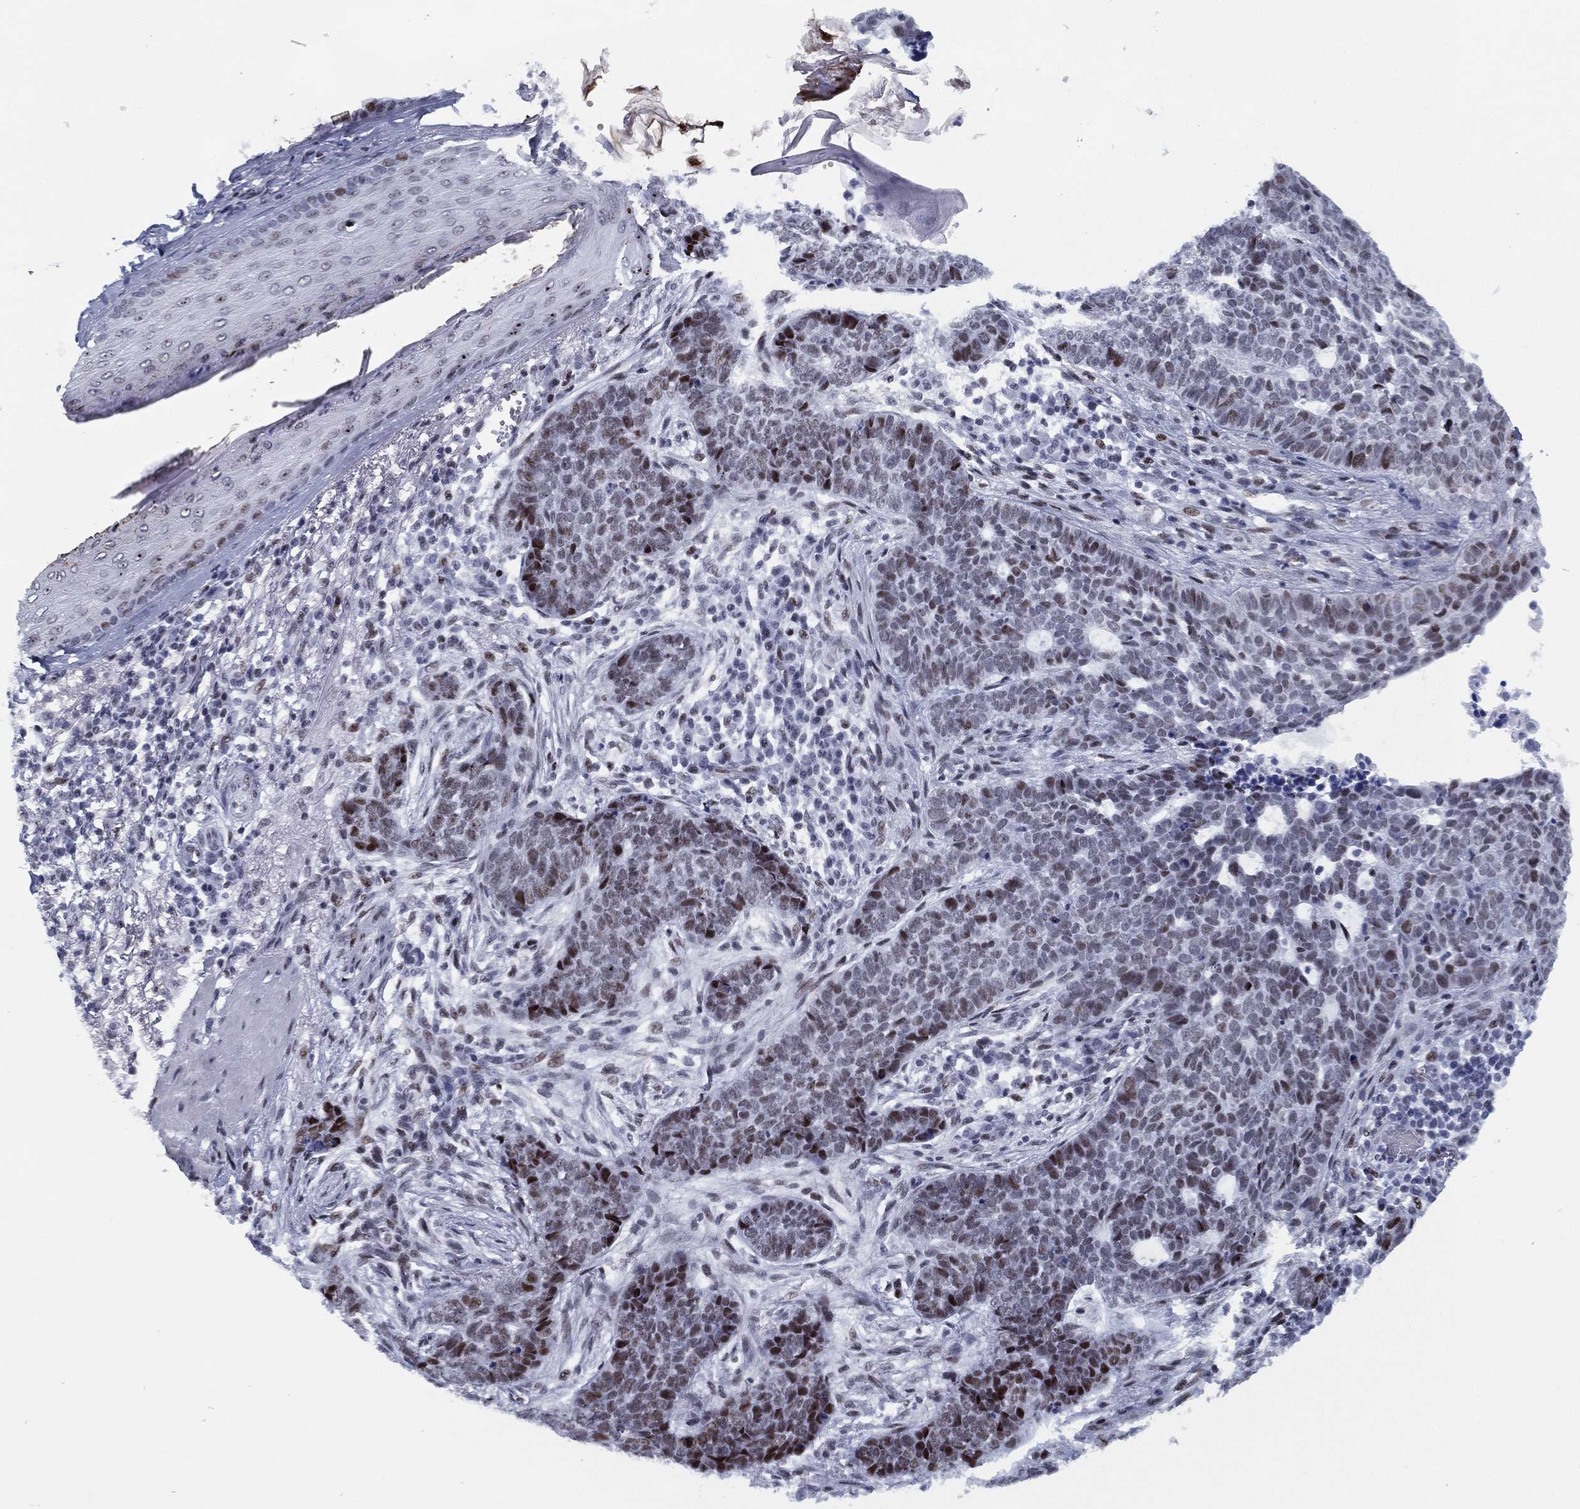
{"staining": {"intensity": "moderate", "quantity": "<25%", "location": "nuclear"}, "tissue": "skin cancer", "cell_type": "Tumor cells", "image_type": "cancer", "snomed": [{"axis": "morphology", "description": "Squamous cell carcinoma, NOS"}, {"axis": "topography", "description": "Skin"}], "caption": "Squamous cell carcinoma (skin) stained with immunohistochemistry (IHC) displays moderate nuclear expression in approximately <25% of tumor cells.", "gene": "CYB561D2", "patient": {"sex": "male", "age": 88}}